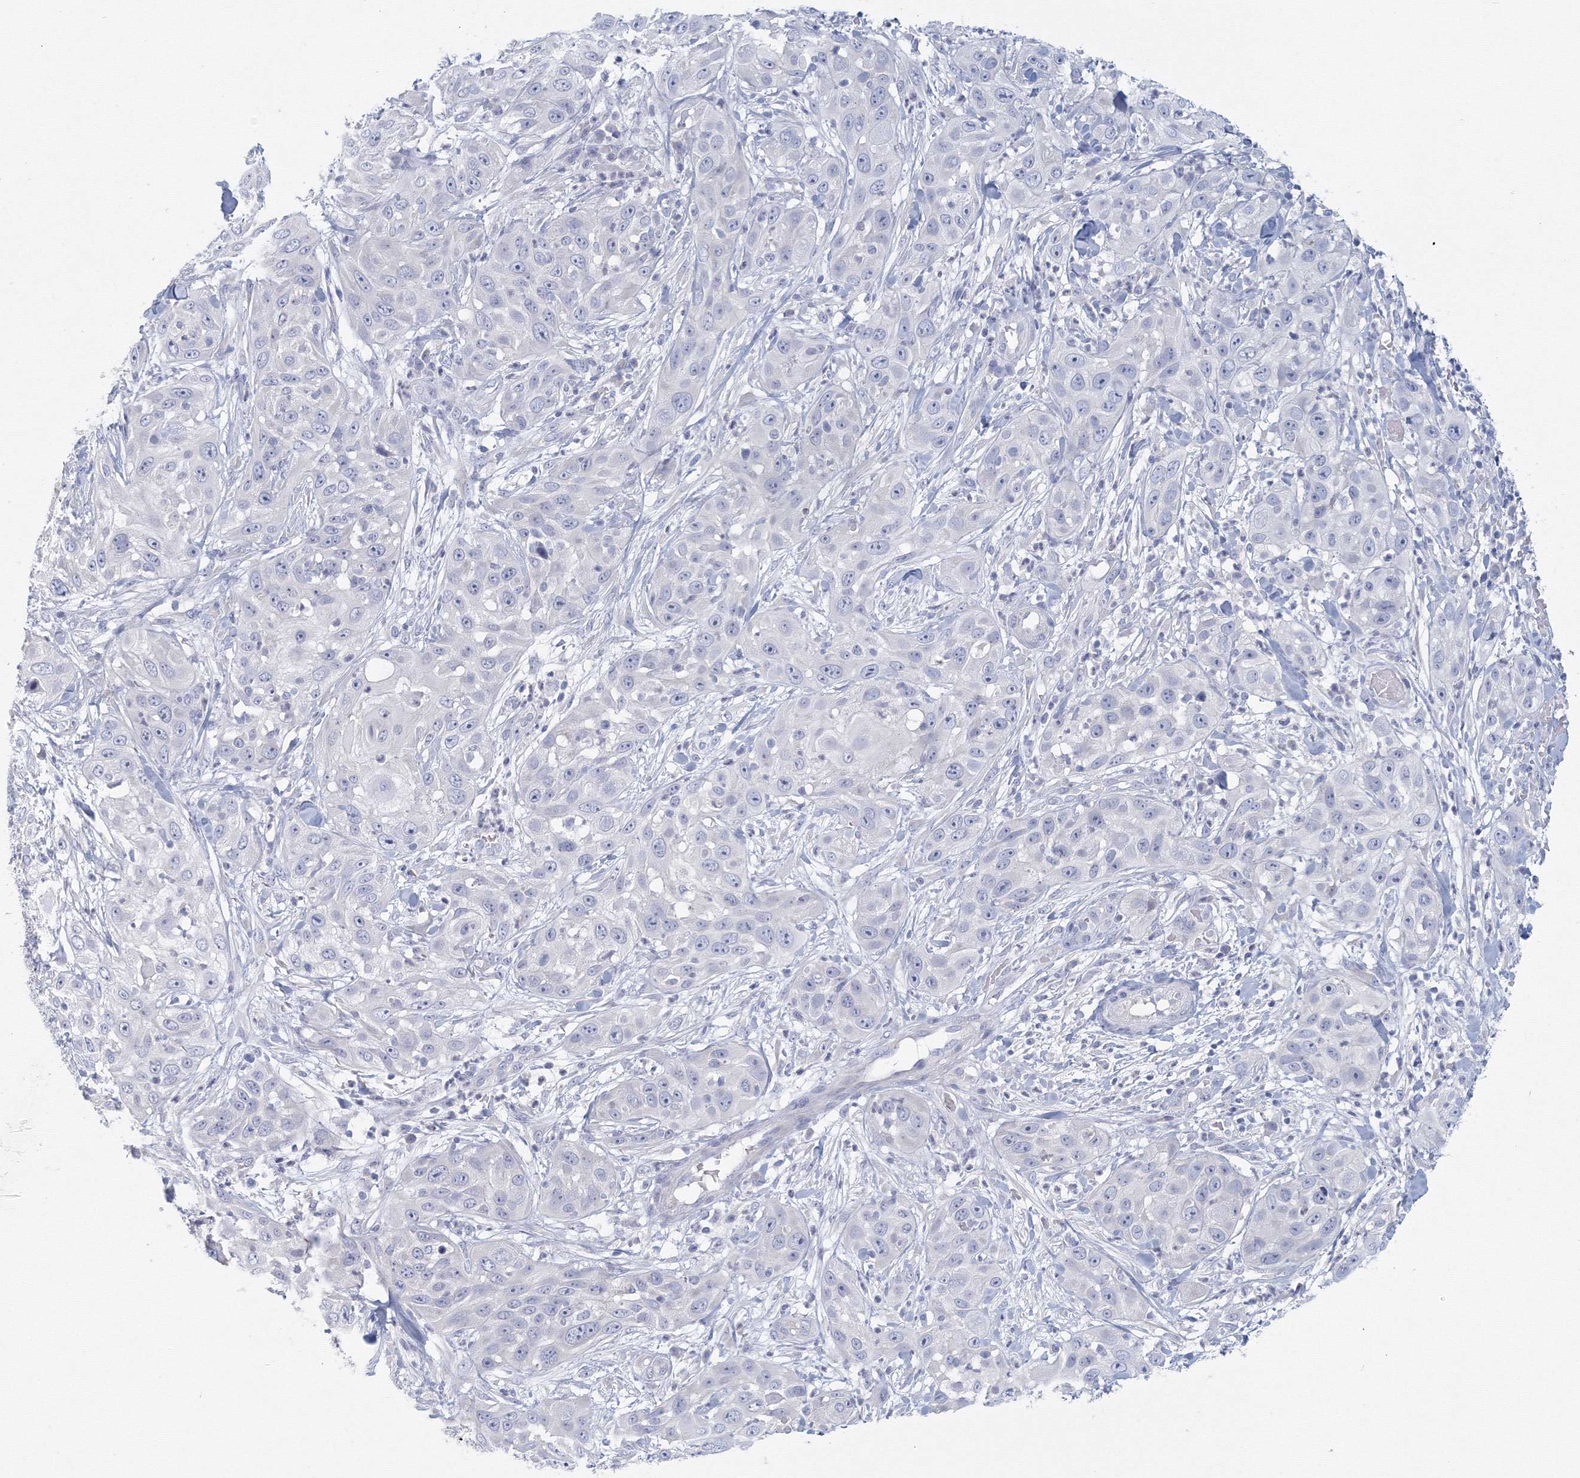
{"staining": {"intensity": "negative", "quantity": "none", "location": "none"}, "tissue": "skin cancer", "cell_type": "Tumor cells", "image_type": "cancer", "snomed": [{"axis": "morphology", "description": "Squamous cell carcinoma, NOS"}, {"axis": "topography", "description": "Skin"}], "caption": "Protein analysis of skin cancer (squamous cell carcinoma) displays no significant staining in tumor cells.", "gene": "TACC2", "patient": {"sex": "female", "age": 44}}